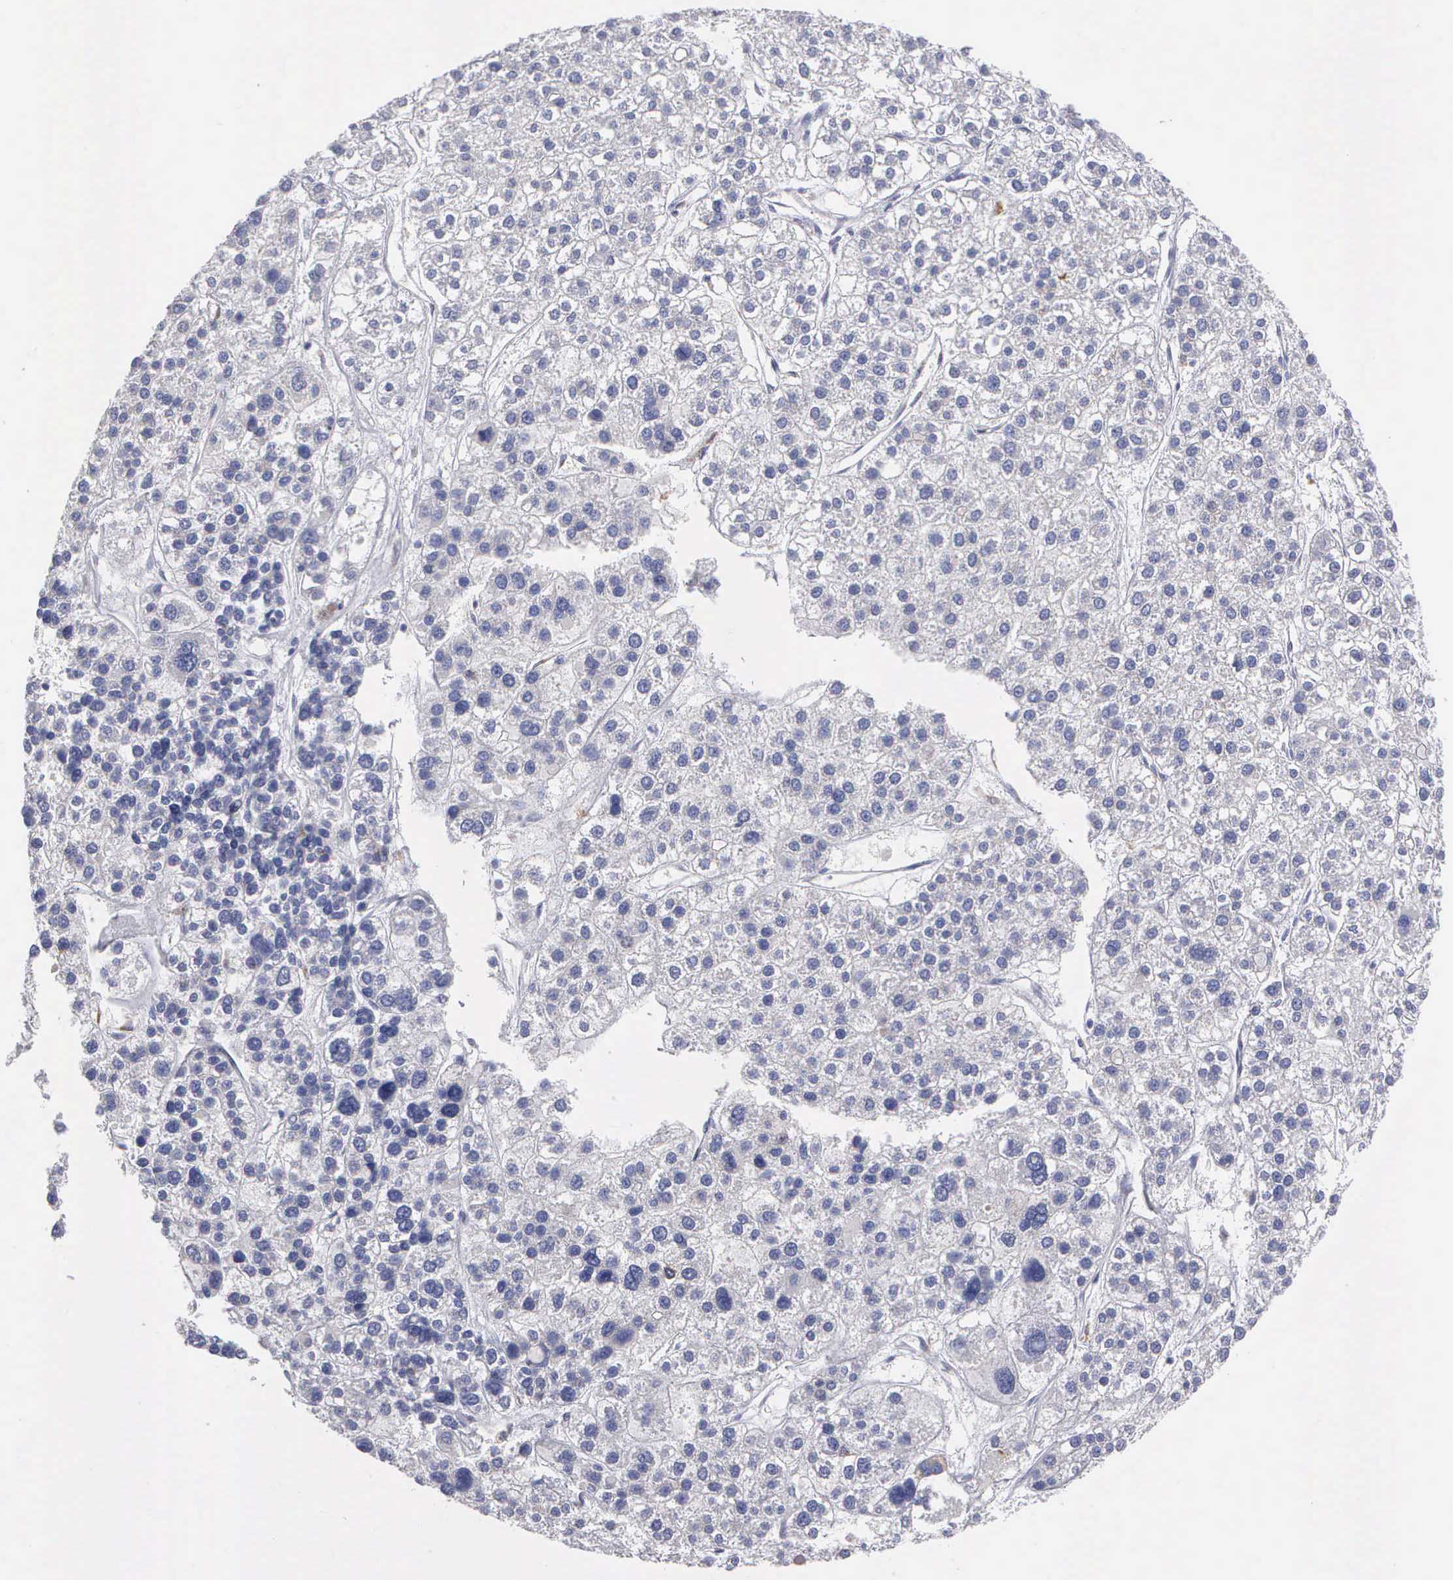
{"staining": {"intensity": "negative", "quantity": "none", "location": "none"}, "tissue": "liver cancer", "cell_type": "Tumor cells", "image_type": "cancer", "snomed": [{"axis": "morphology", "description": "Carcinoma, Hepatocellular, NOS"}, {"axis": "topography", "description": "Liver"}], "caption": "There is no significant positivity in tumor cells of liver cancer (hepatocellular carcinoma).", "gene": "TYRP1", "patient": {"sex": "female", "age": 85}}